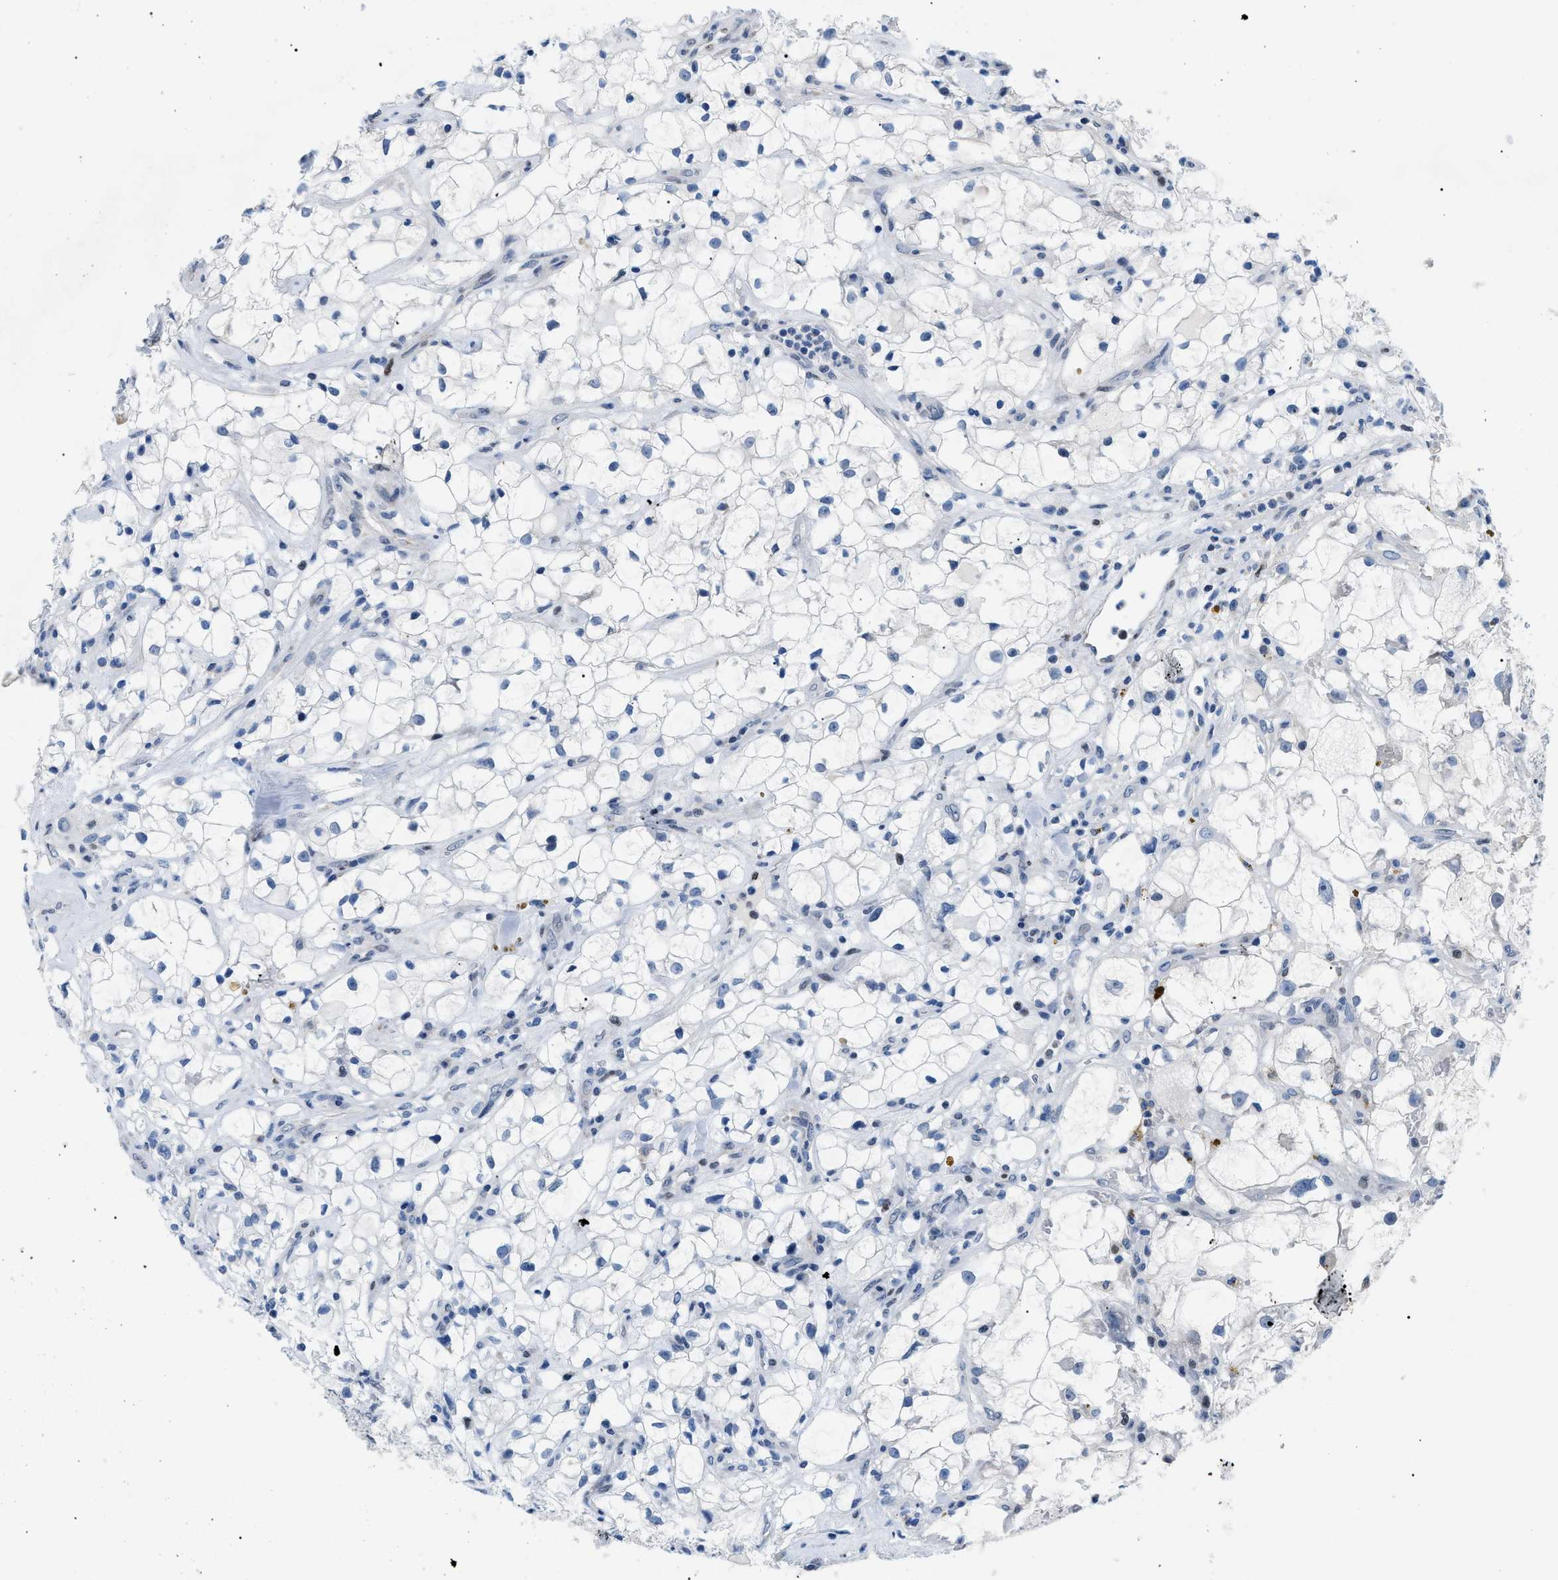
{"staining": {"intensity": "negative", "quantity": "none", "location": "none"}, "tissue": "renal cancer", "cell_type": "Tumor cells", "image_type": "cancer", "snomed": [{"axis": "morphology", "description": "Adenocarcinoma, NOS"}, {"axis": "topography", "description": "Kidney"}], "caption": "This is a image of immunohistochemistry (IHC) staining of renal cancer (adenocarcinoma), which shows no expression in tumor cells.", "gene": "SMARCC1", "patient": {"sex": "female", "age": 60}}